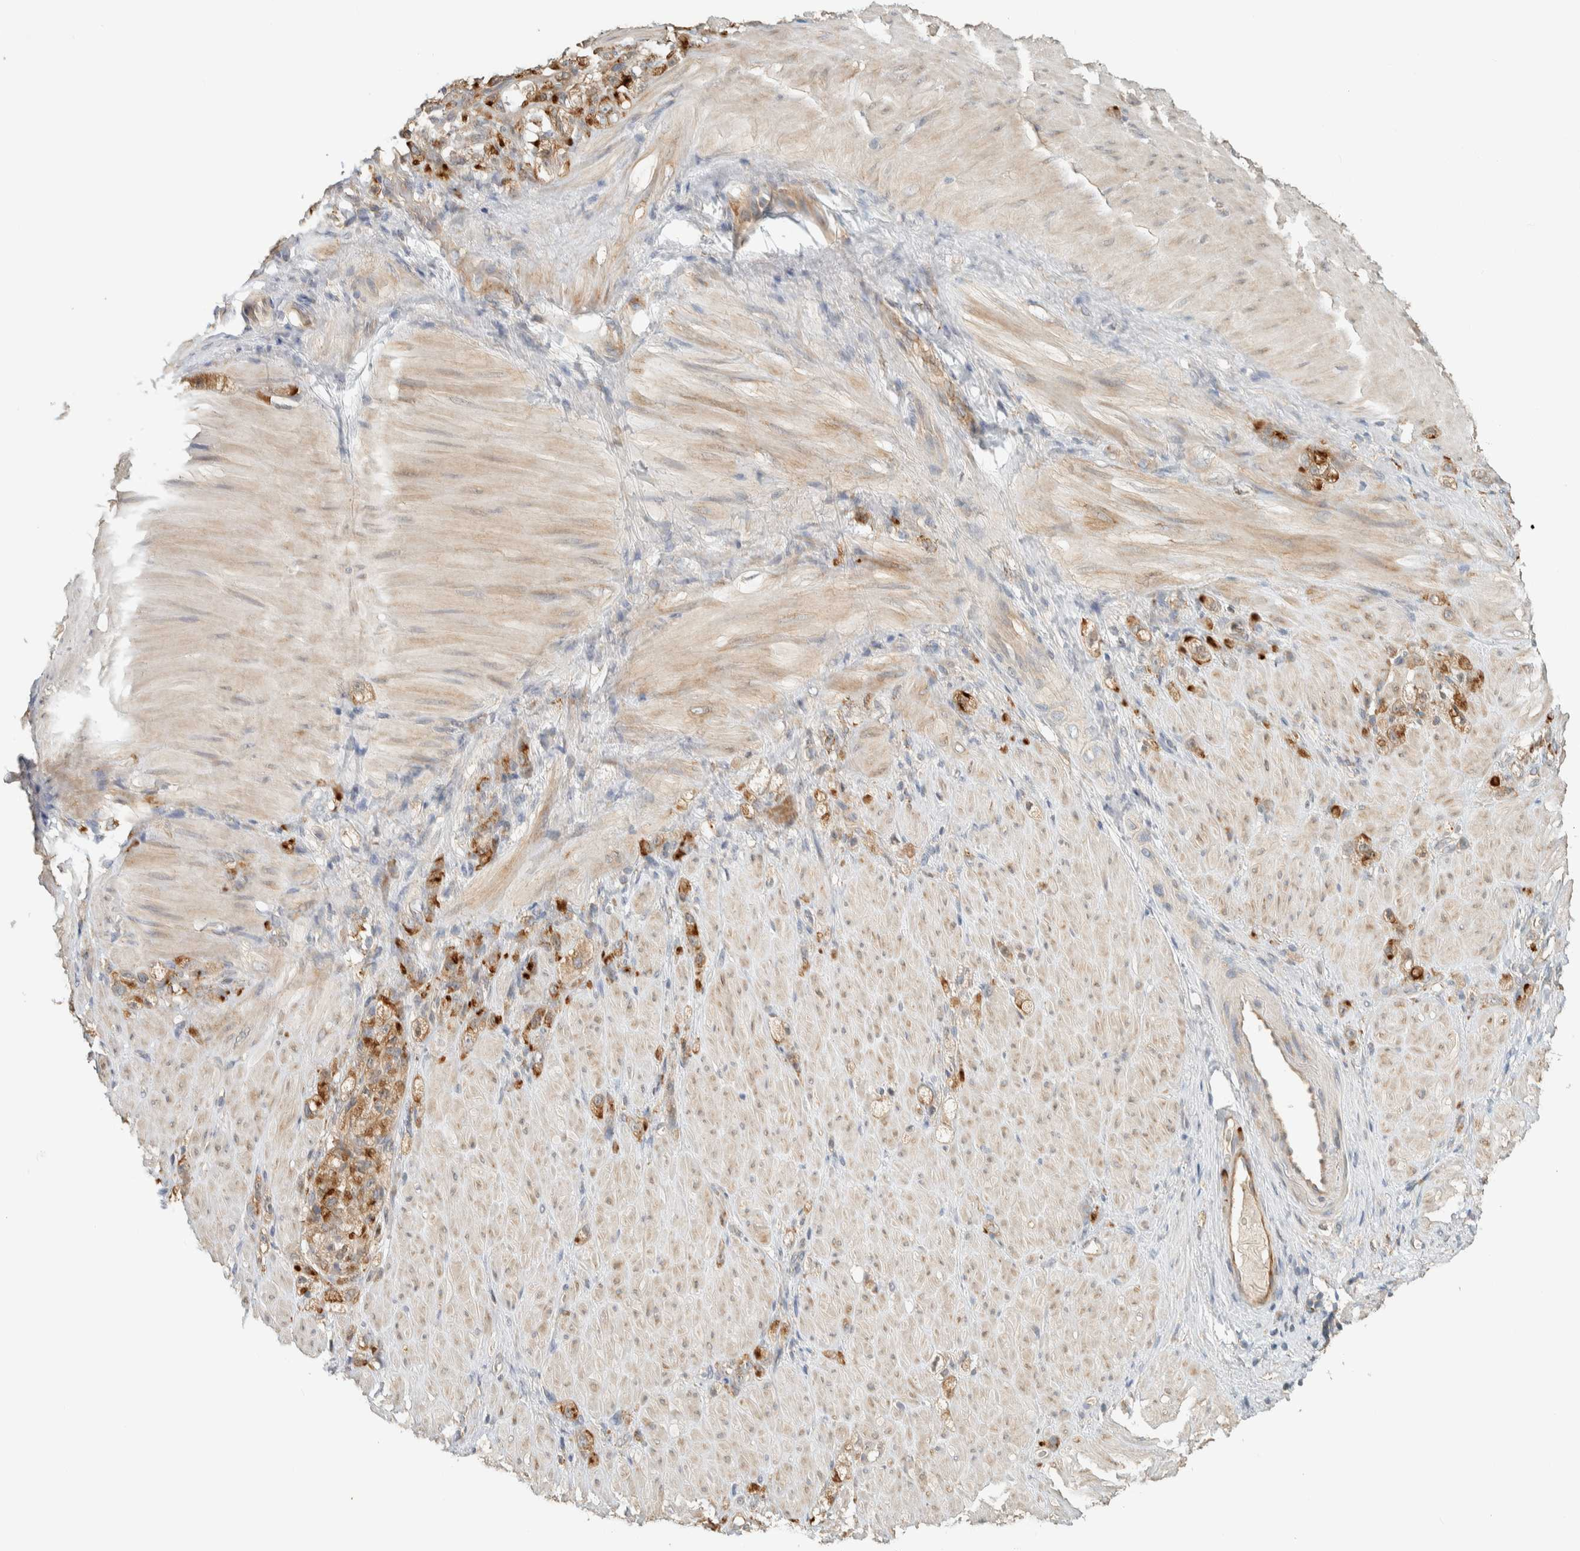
{"staining": {"intensity": "strong", "quantity": ">75%", "location": "cytoplasmic/membranous"}, "tissue": "stomach cancer", "cell_type": "Tumor cells", "image_type": "cancer", "snomed": [{"axis": "morphology", "description": "Normal tissue, NOS"}, {"axis": "morphology", "description": "Adenocarcinoma, NOS"}, {"axis": "topography", "description": "Stomach"}], "caption": "Stomach cancer stained with a brown dye shows strong cytoplasmic/membranous positive positivity in approximately >75% of tumor cells.", "gene": "RAB11FIP1", "patient": {"sex": "male", "age": 82}}